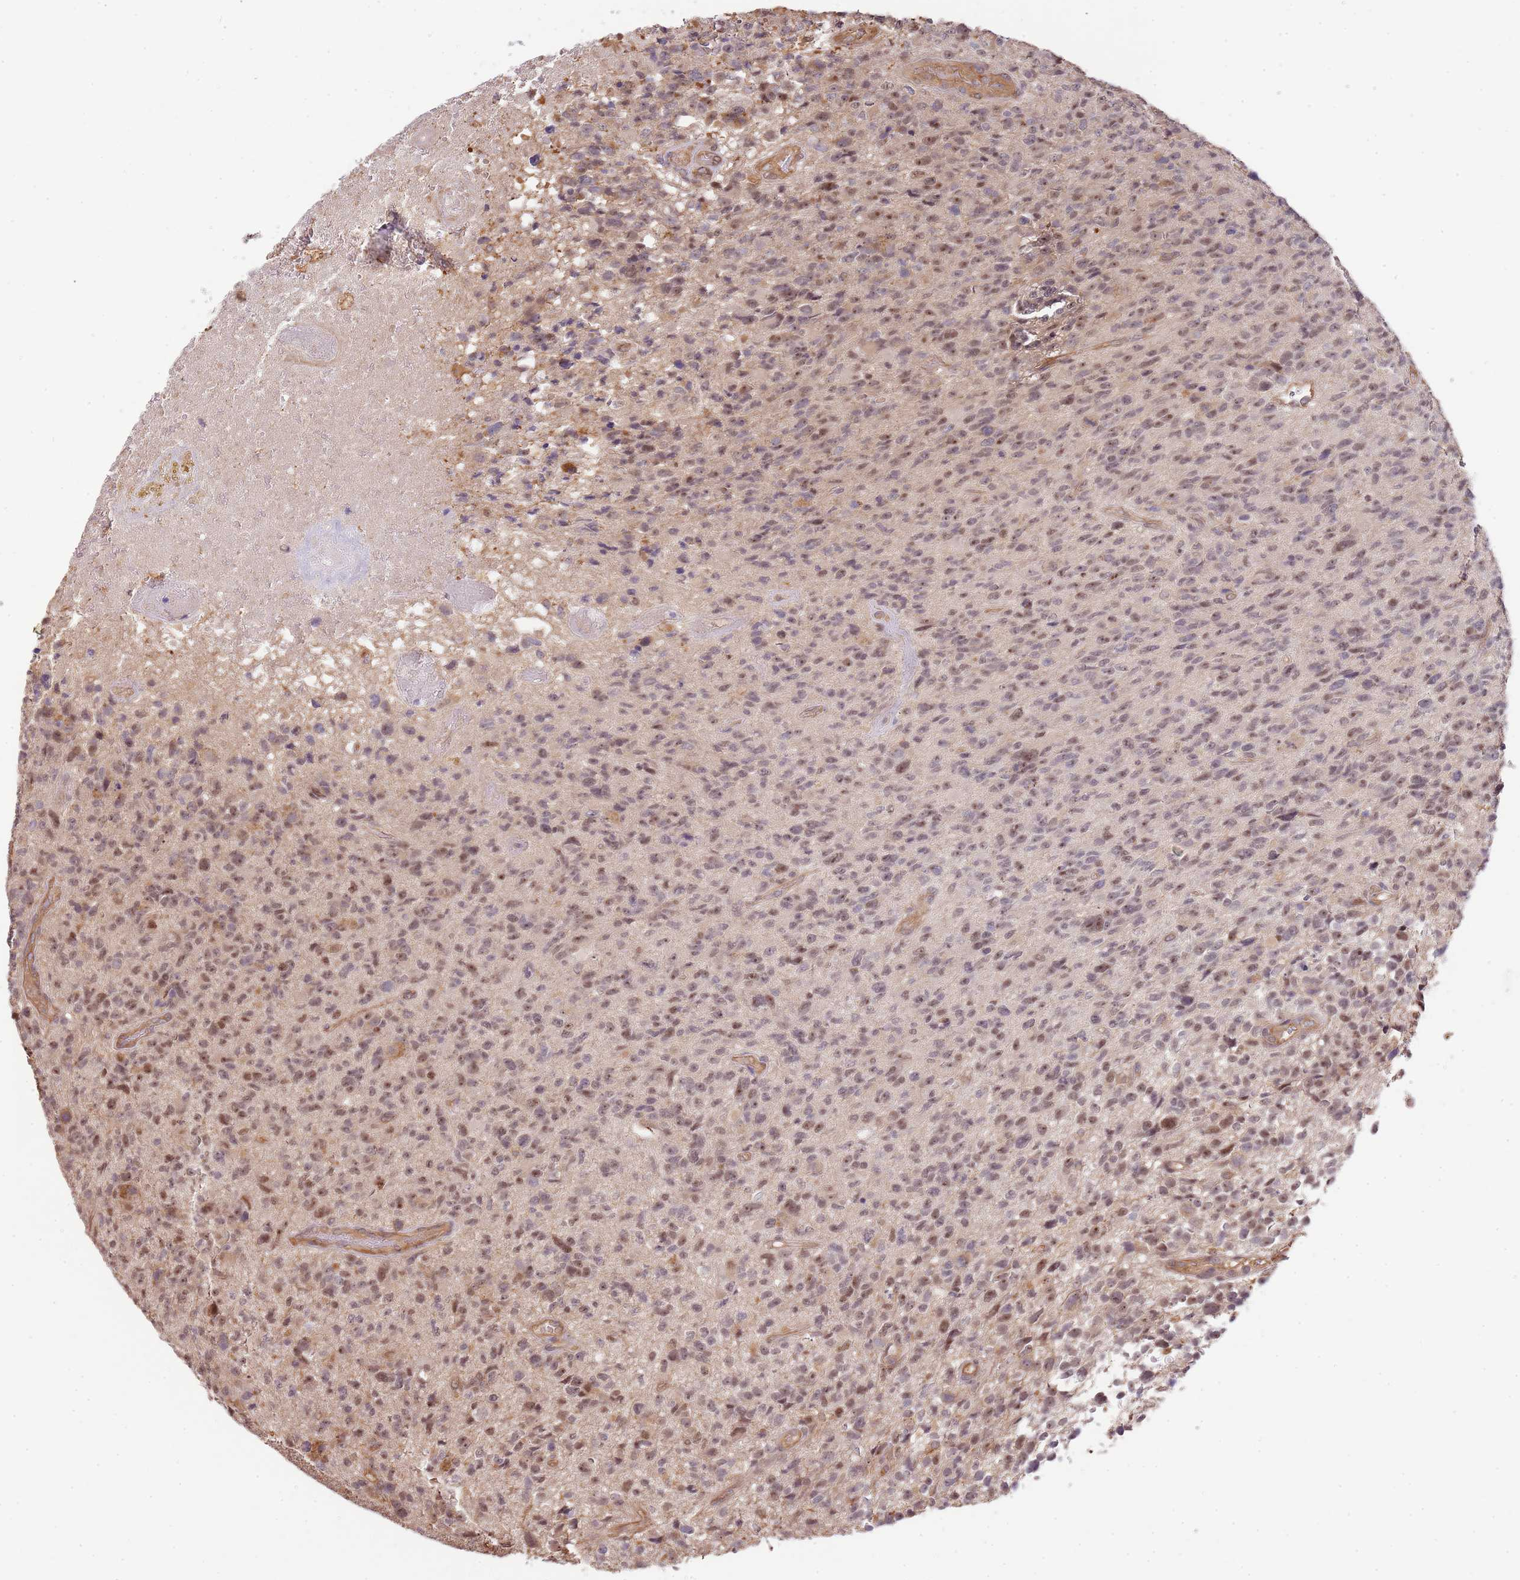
{"staining": {"intensity": "moderate", "quantity": ">75%", "location": "nuclear"}, "tissue": "glioma", "cell_type": "Tumor cells", "image_type": "cancer", "snomed": [{"axis": "morphology", "description": "Glioma, malignant, High grade"}, {"axis": "topography", "description": "Brain"}], "caption": "Immunohistochemistry (DAB (3,3'-diaminobenzidine)) staining of high-grade glioma (malignant) exhibits moderate nuclear protein expression in approximately >75% of tumor cells.", "gene": "SURF2", "patient": {"sex": "male", "age": 76}}